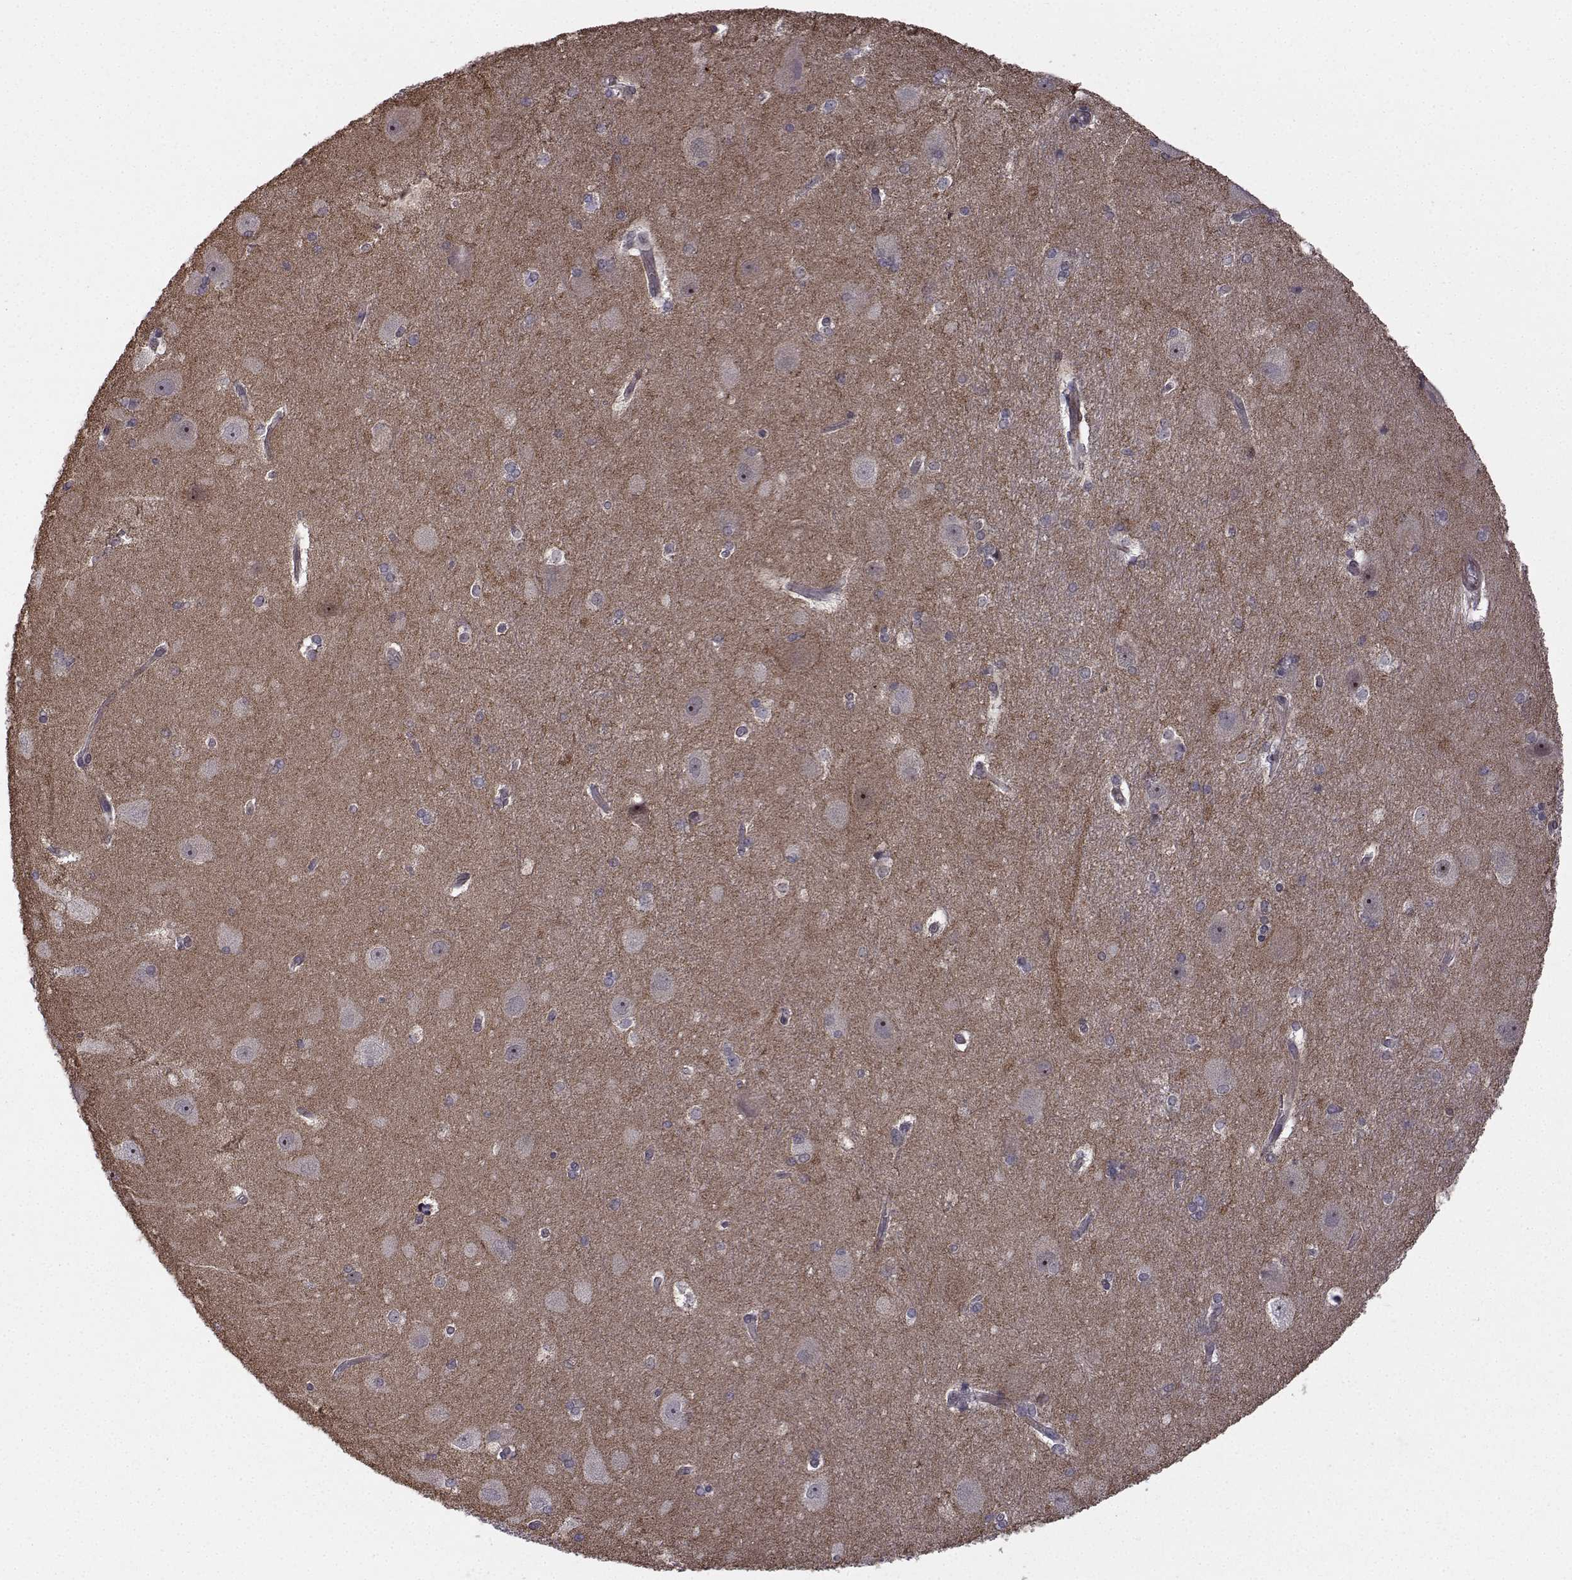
{"staining": {"intensity": "negative", "quantity": "none", "location": "none"}, "tissue": "hippocampus", "cell_type": "Glial cells", "image_type": "normal", "snomed": [{"axis": "morphology", "description": "Normal tissue, NOS"}, {"axis": "topography", "description": "Cerebral cortex"}, {"axis": "topography", "description": "Hippocampus"}], "caption": "Histopathology image shows no protein staining in glial cells of unremarkable hippocampus. (DAB (3,3'-diaminobenzidine) immunohistochemistry, high magnification).", "gene": "APC", "patient": {"sex": "female", "age": 19}}